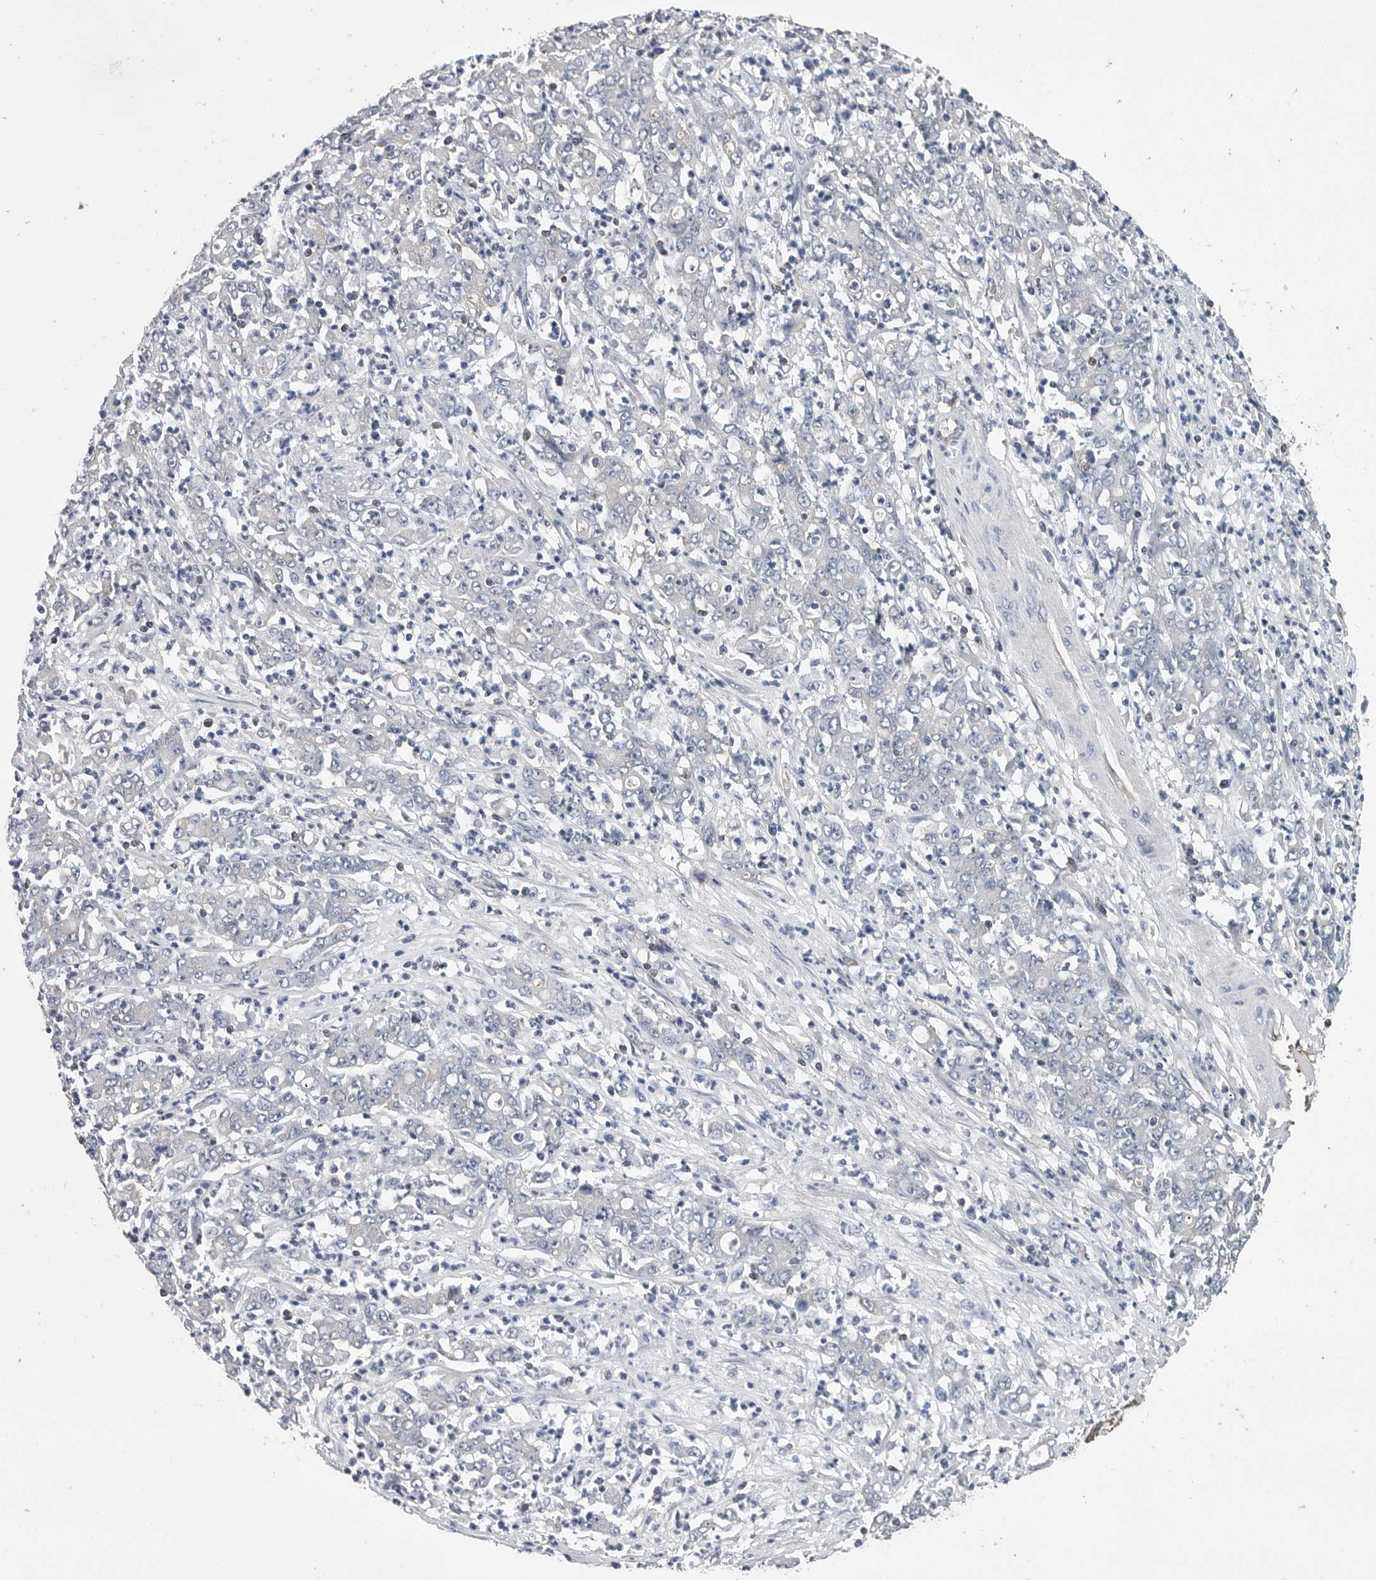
{"staining": {"intensity": "negative", "quantity": "none", "location": "none"}, "tissue": "stomach cancer", "cell_type": "Tumor cells", "image_type": "cancer", "snomed": [{"axis": "morphology", "description": "Adenocarcinoma, NOS"}, {"axis": "topography", "description": "Stomach, lower"}], "caption": "IHC image of human adenocarcinoma (stomach) stained for a protein (brown), which demonstrates no staining in tumor cells. Brightfield microscopy of immunohistochemistry (IHC) stained with DAB (3,3'-diaminobenzidine) (brown) and hematoxylin (blue), captured at high magnification.", "gene": "PDCD4", "patient": {"sex": "female", "age": 71}}